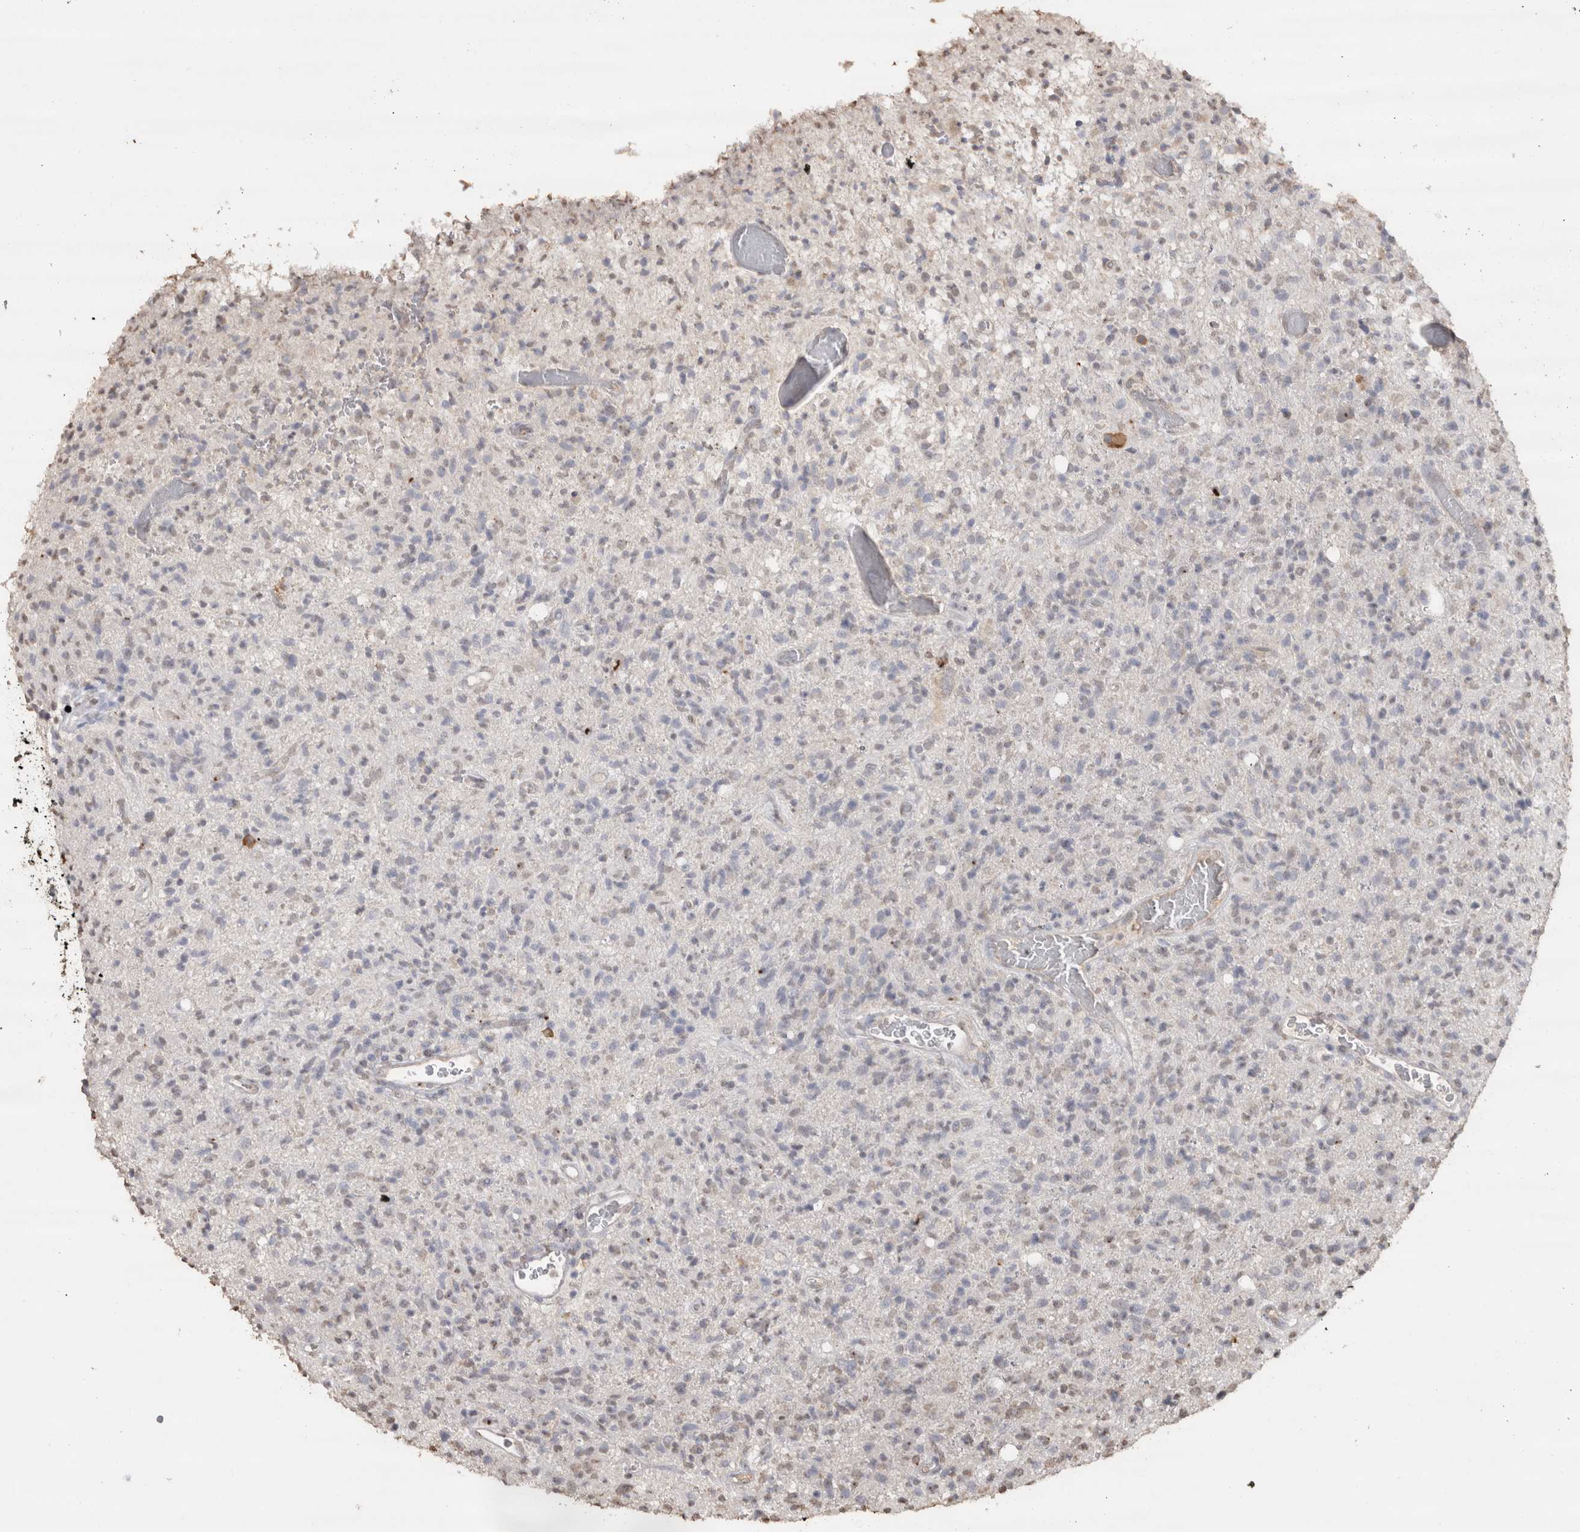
{"staining": {"intensity": "weak", "quantity": "<25%", "location": "nuclear"}, "tissue": "glioma", "cell_type": "Tumor cells", "image_type": "cancer", "snomed": [{"axis": "morphology", "description": "Glioma, malignant, High grade"}, {"axis": "topography", "description": "Brain"}], "caption": "A photomicrograph of glioma stained for a protein exhibits no brown staining in tumor cells.", "gene": "CRELD2", "patient": {"sex": "female", "age": 57}}